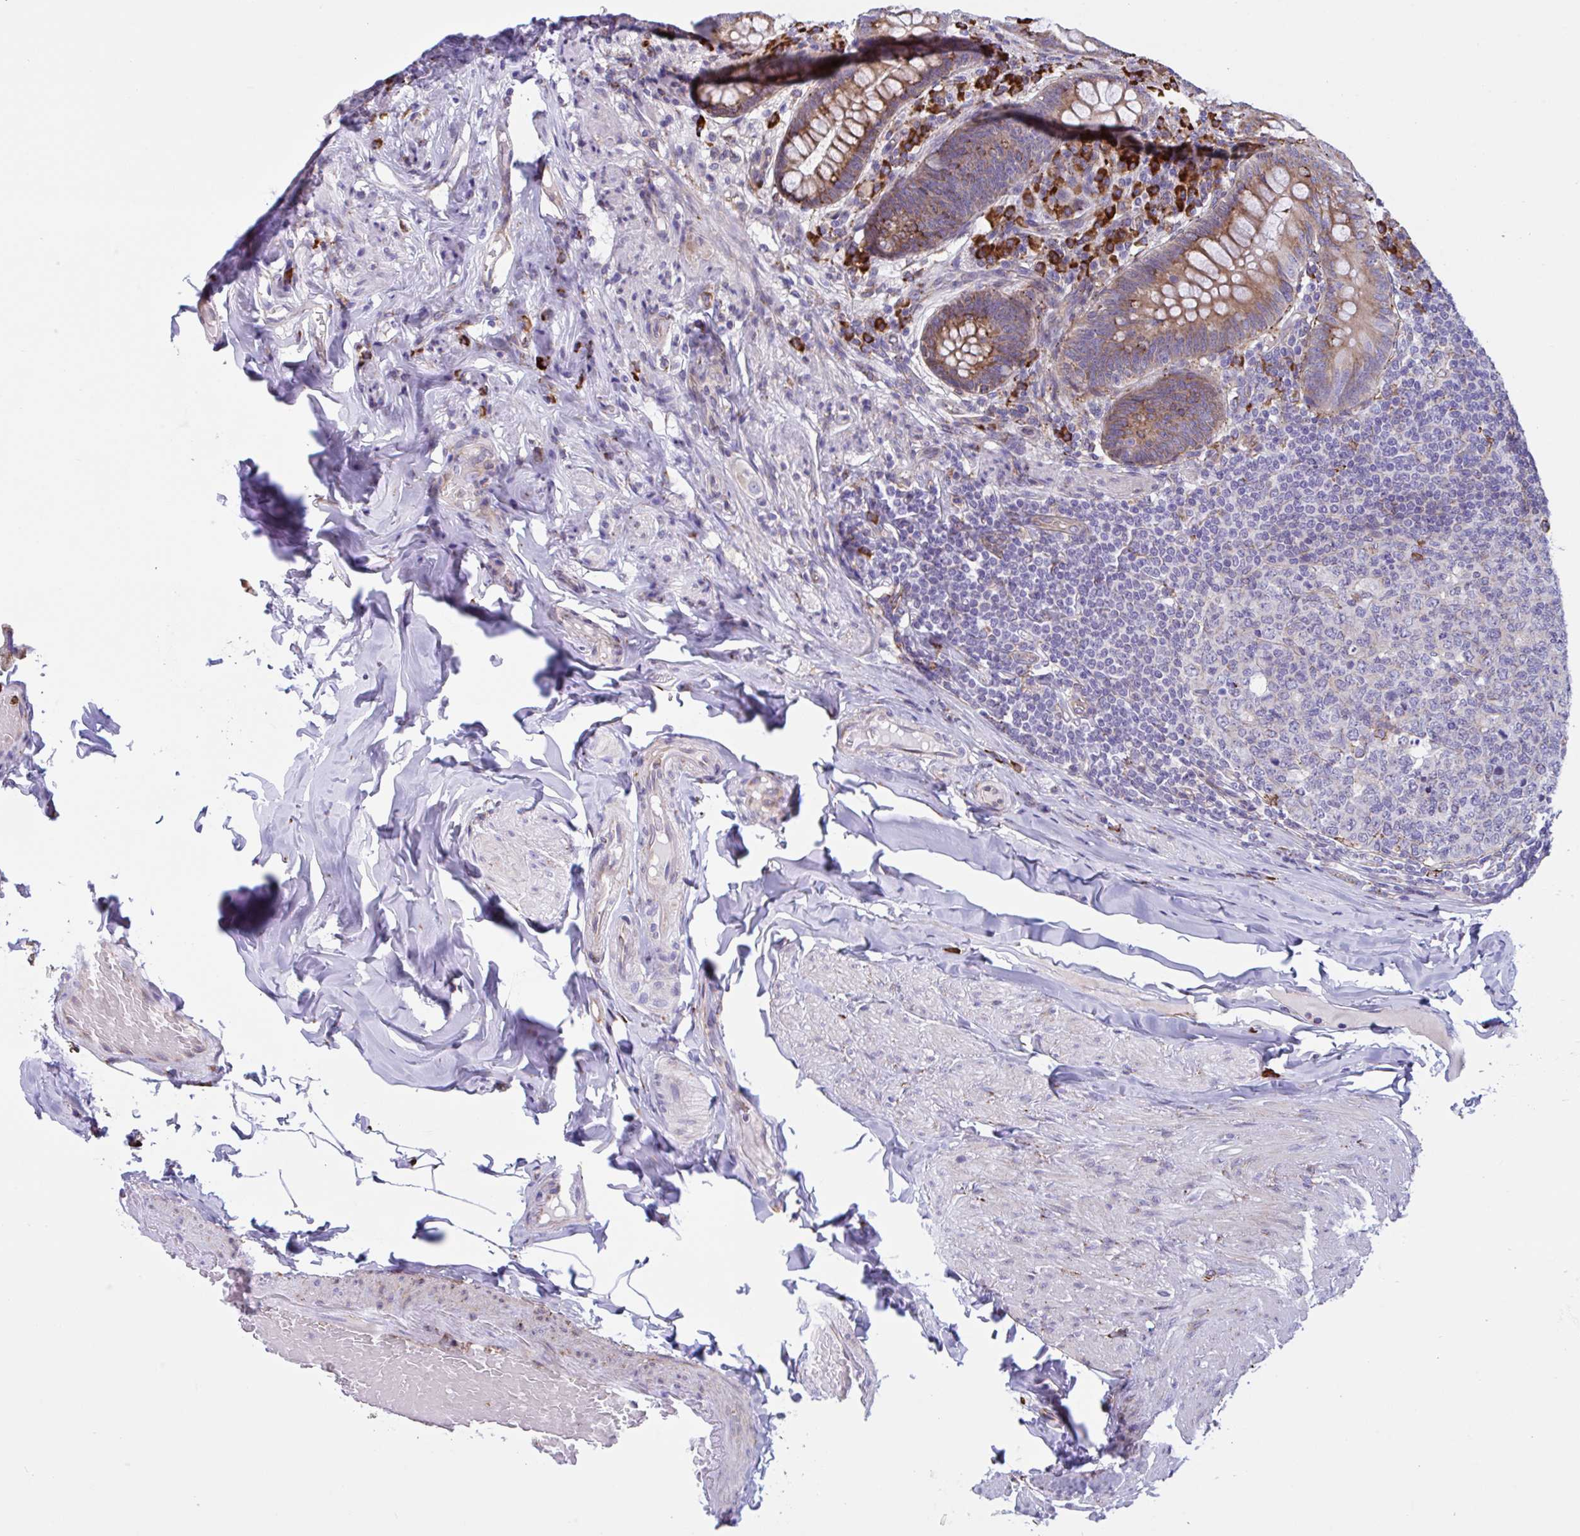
{"staining": {"intensity": "moderate", "quantity": "25%-75%", "location": "cytoplasmic/membranous"}, "tissue": "appendix", "cell_type": "Glandular cells", "image_type": "normal", "snomed": [{"axis": "morphology", "description": "Normal tissue, NOS"}, {"axis": "topography", "description": "Appendix"}], "caption": "Protein staining displays moderate cytoplasmic/membranous staining in approximately 25%-75% of glandular cells in normal appendix. (DAB (3,3'-diaminobenzidine) IHC, brown staining for protein, blue staining for nuclei).", "gene": "PEAK3", "patient": {"sex": "male", "age": 71}}